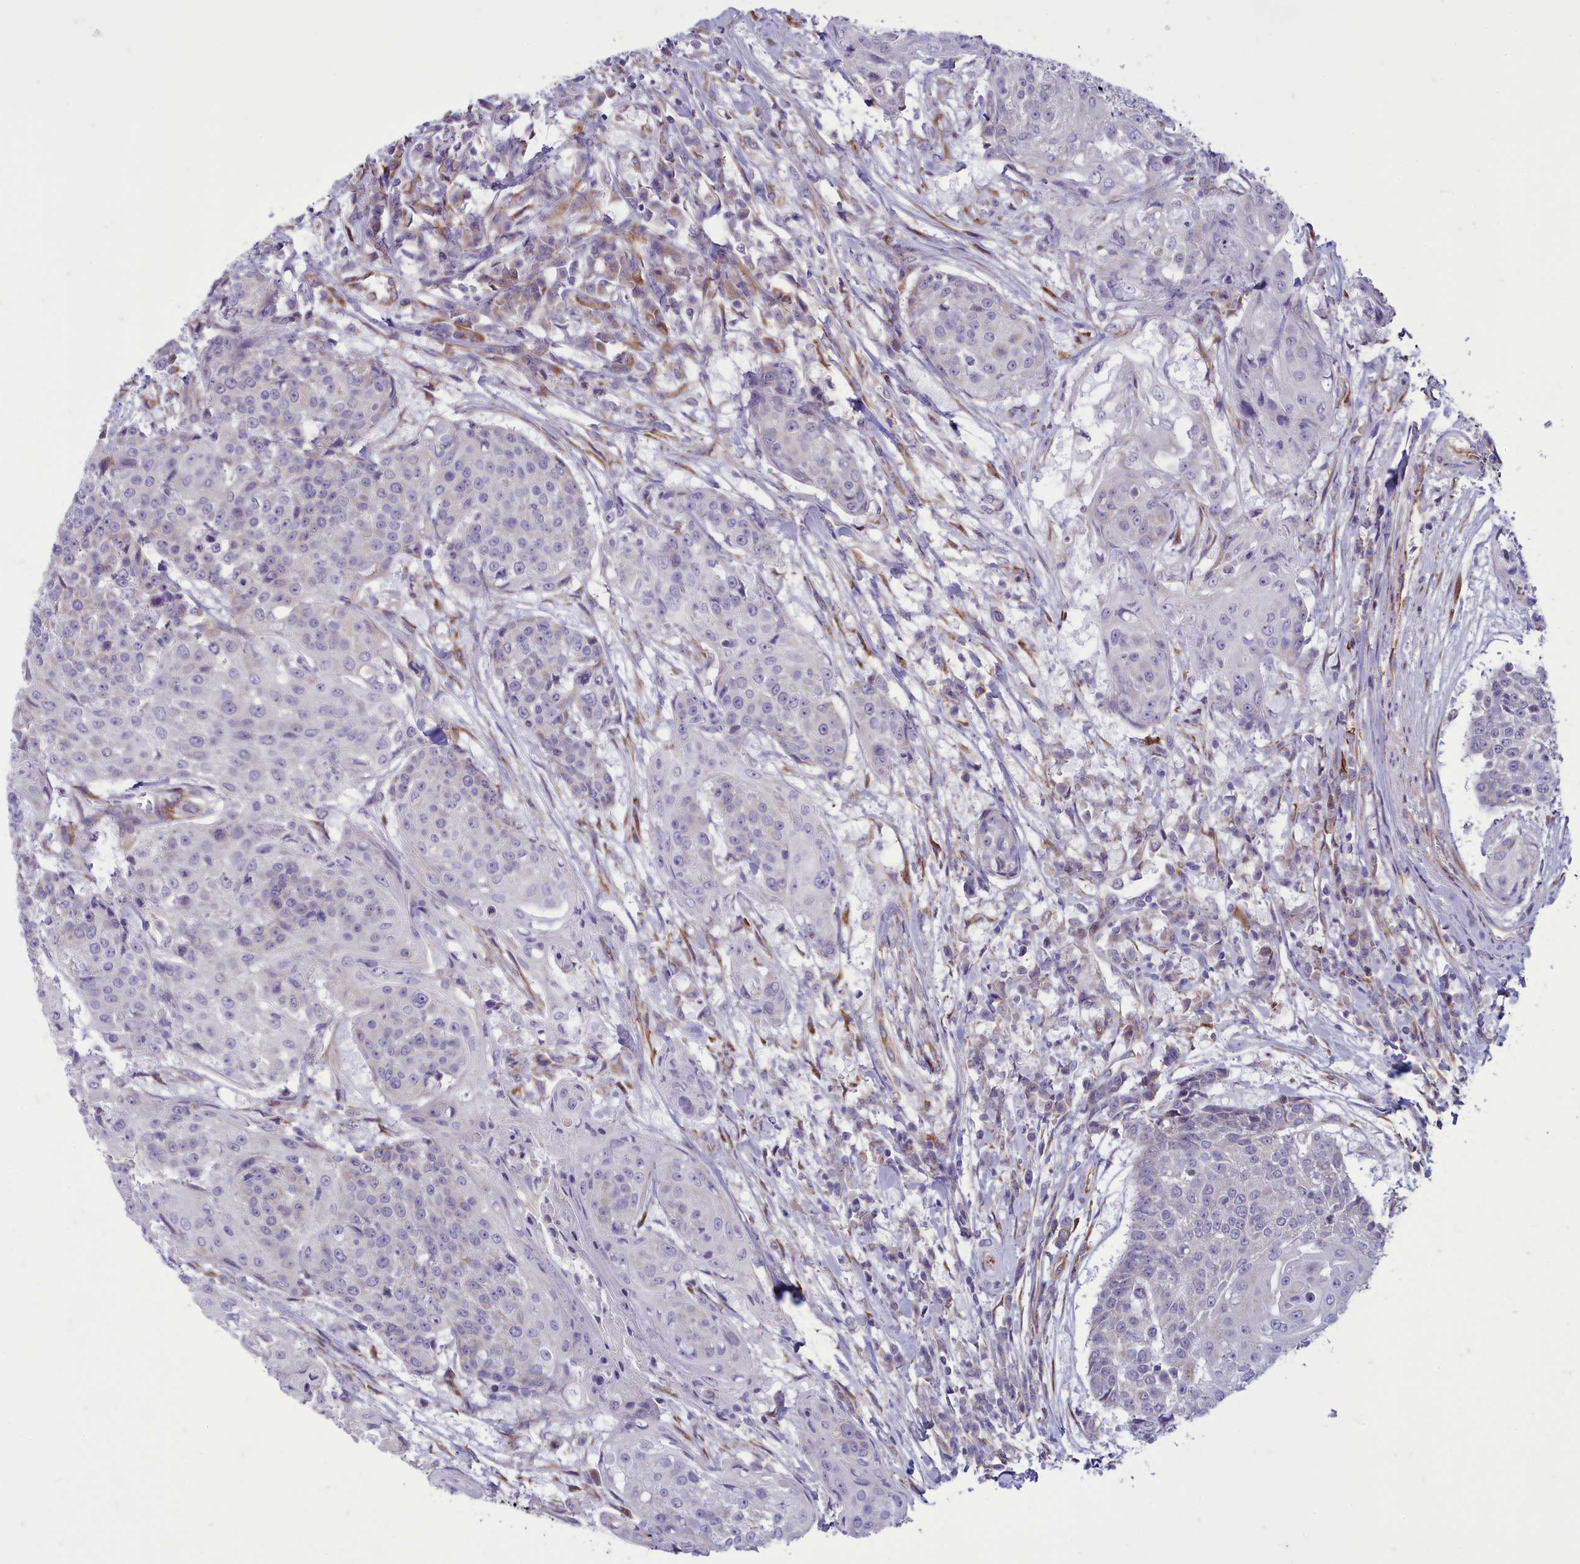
{"staining": {"intensity": "weak", "quantity": "<25%", "location": "cytoplasmic/membranous"}, "tissue": "urothelial cancer", "cell_type": "Tumor cells", "image_type": "cancer", "snomed": [{"axis": "morphology", "description": "Urothelial carcinoma, High grade"}, {"axis": "topography", "description": "Urinary bladder"}], "caption": "The photomicrograph shows no significant staining in tumor cells of urothelial cancer.", "gene": "CENATAC", "patient": {"sex": "female", "age": 63}}